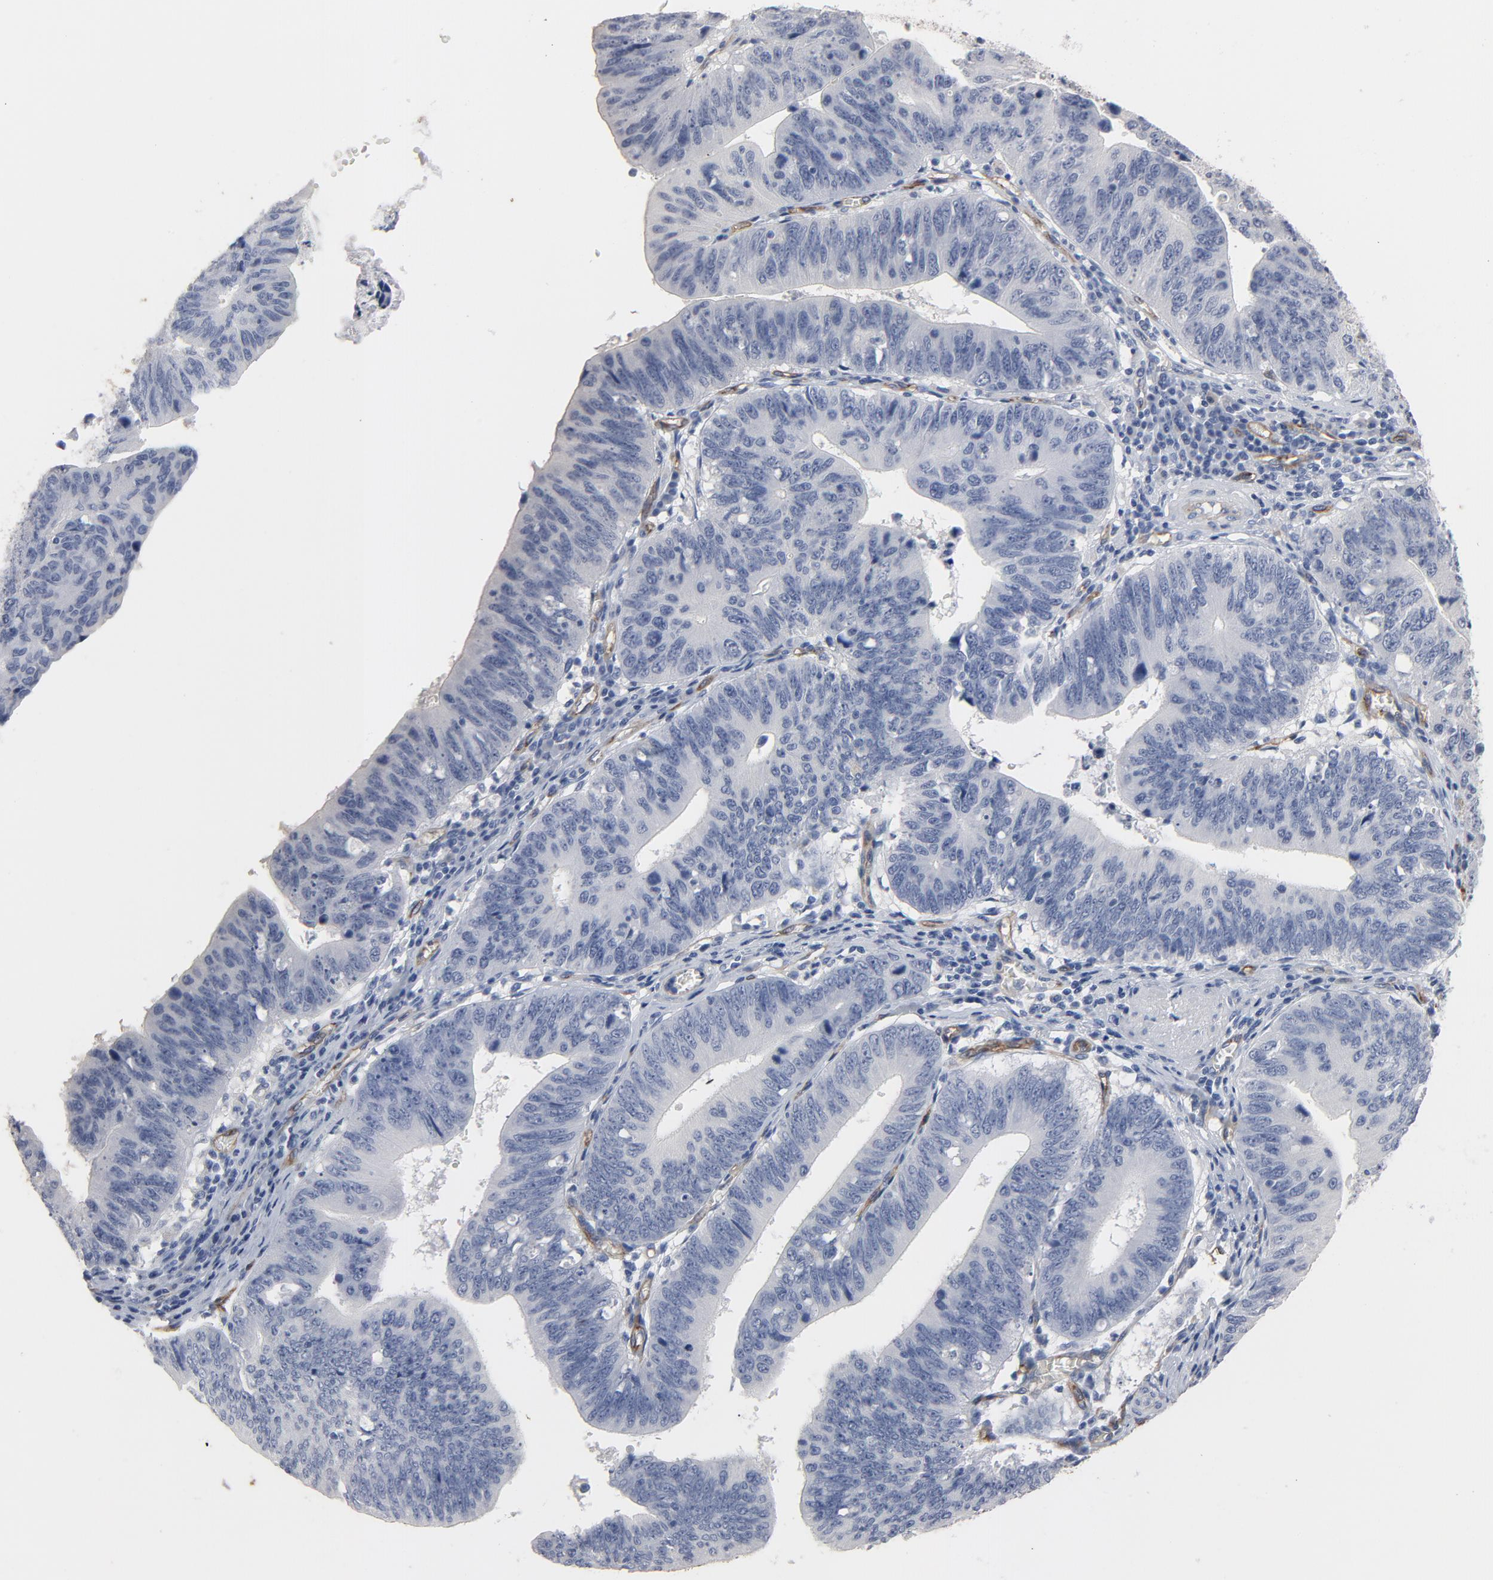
{"staining": {"intensity": "negative", "quantity": "none", "location": "none"}, "tissue": "stomach cancer", "cell_type": "Tumor cells", "image_type": "cancer", "snomed": [{"axis": "morphology", "description": "Adenocarcinoma, NOS"}, {"axis": "topography", "description": "Stomach"}], "caption": "There is no significant expression in tumor cells of adenocarcinoma (stomach).", "gene": "KDR", "patient": {"sex": "male", "age": 59}}